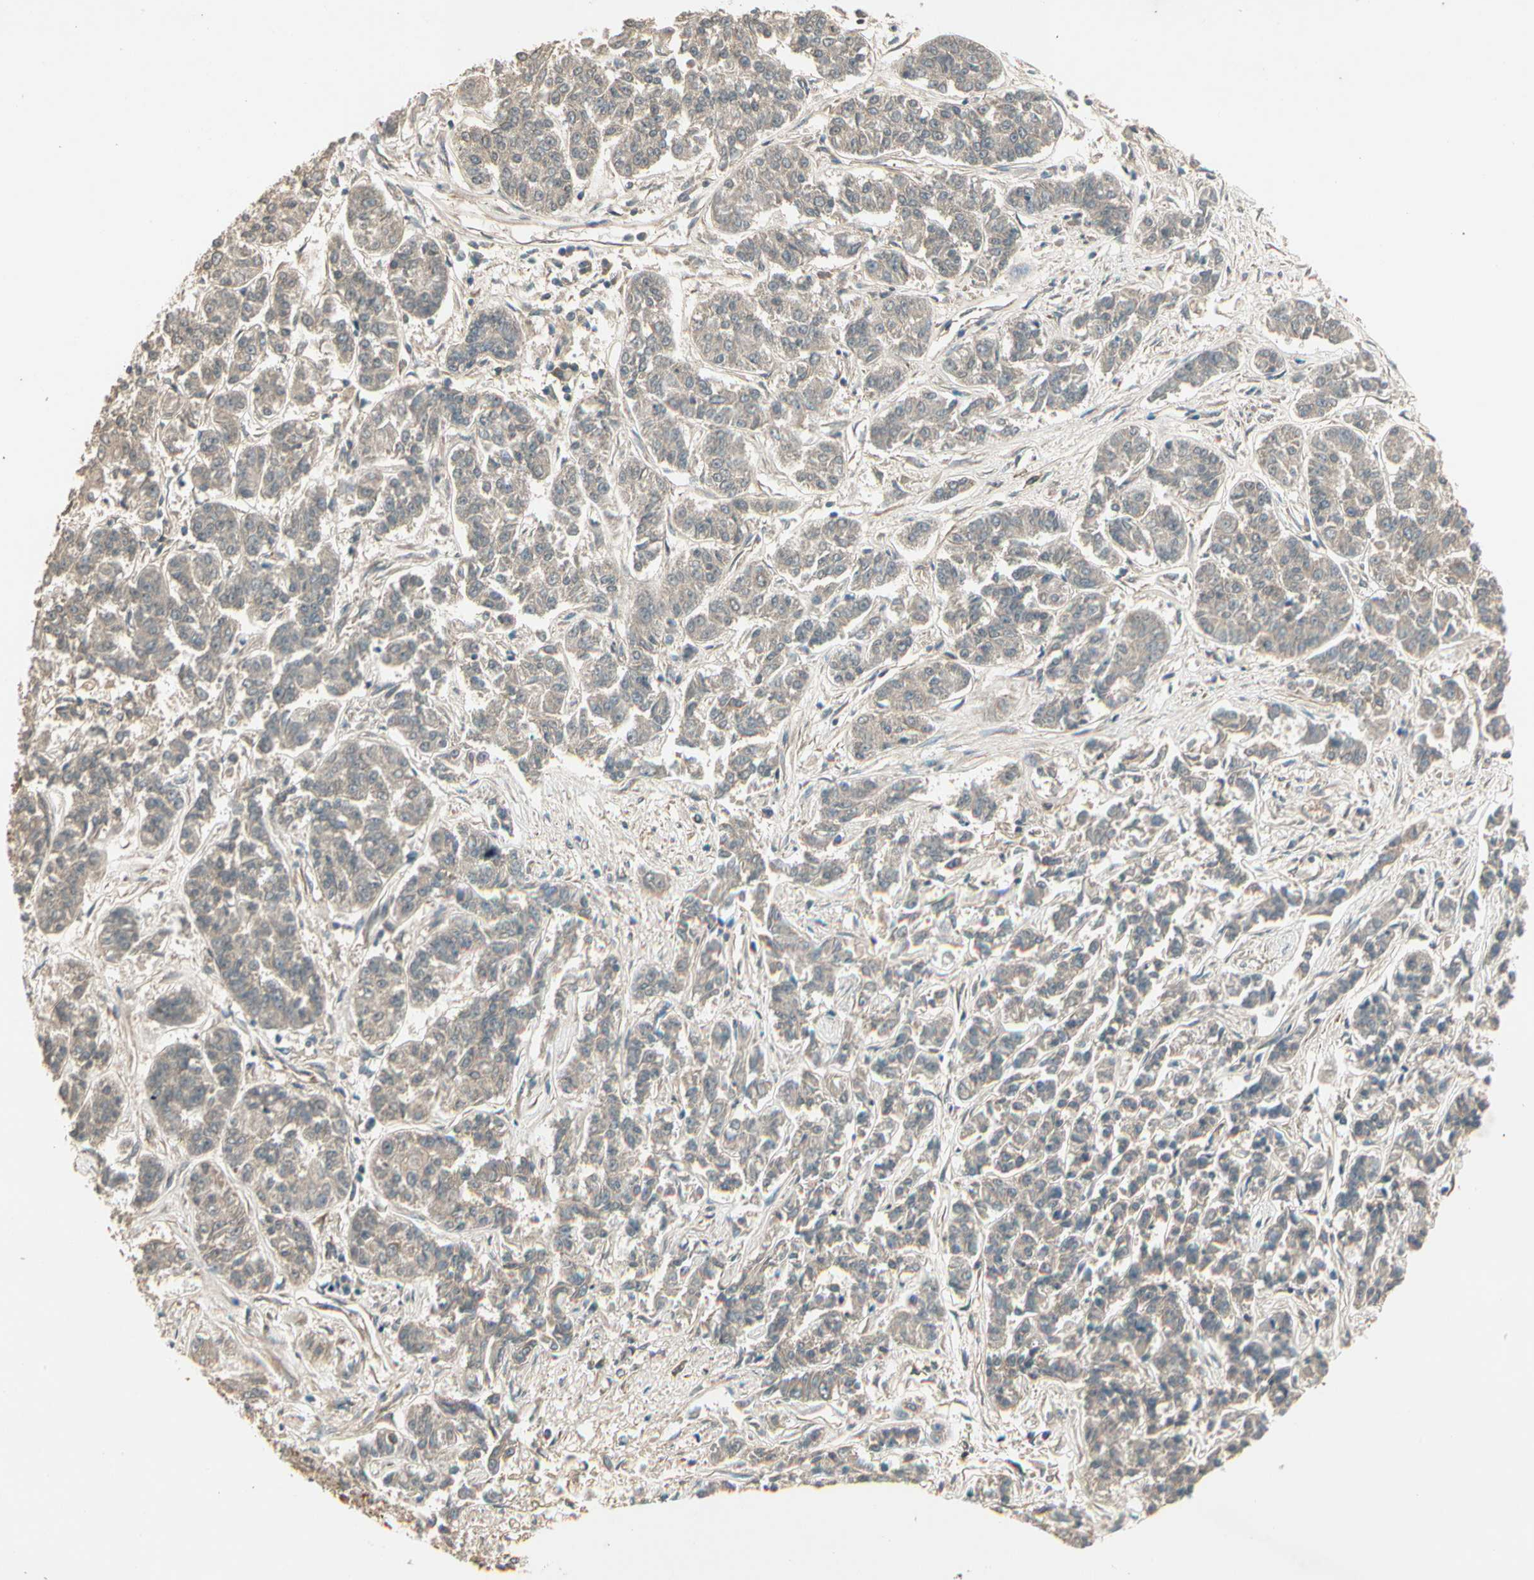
{"staining": {"intensity": "weak", "quantity": "25%-75%", "location": "cytoplasmic/membranous"}, "tissue": "lung cancer", "cell_type": "Tumor cells", "image_type": "cancer", "snomed": [{"axis": "morphology", "description": "Adenocarcinoma, NOS"}, {"axis": "topography", "description": "Lung"}], "caption": "Tumor cells demonstrate low levels of weak cytoplasmic/membranous expression in about 25%-75% of cells in human adenocarcinoma (lung). Nuclei are stained in blue.", "gene": "ACVR1", "patient": {"sex": "male", "age": 84}}